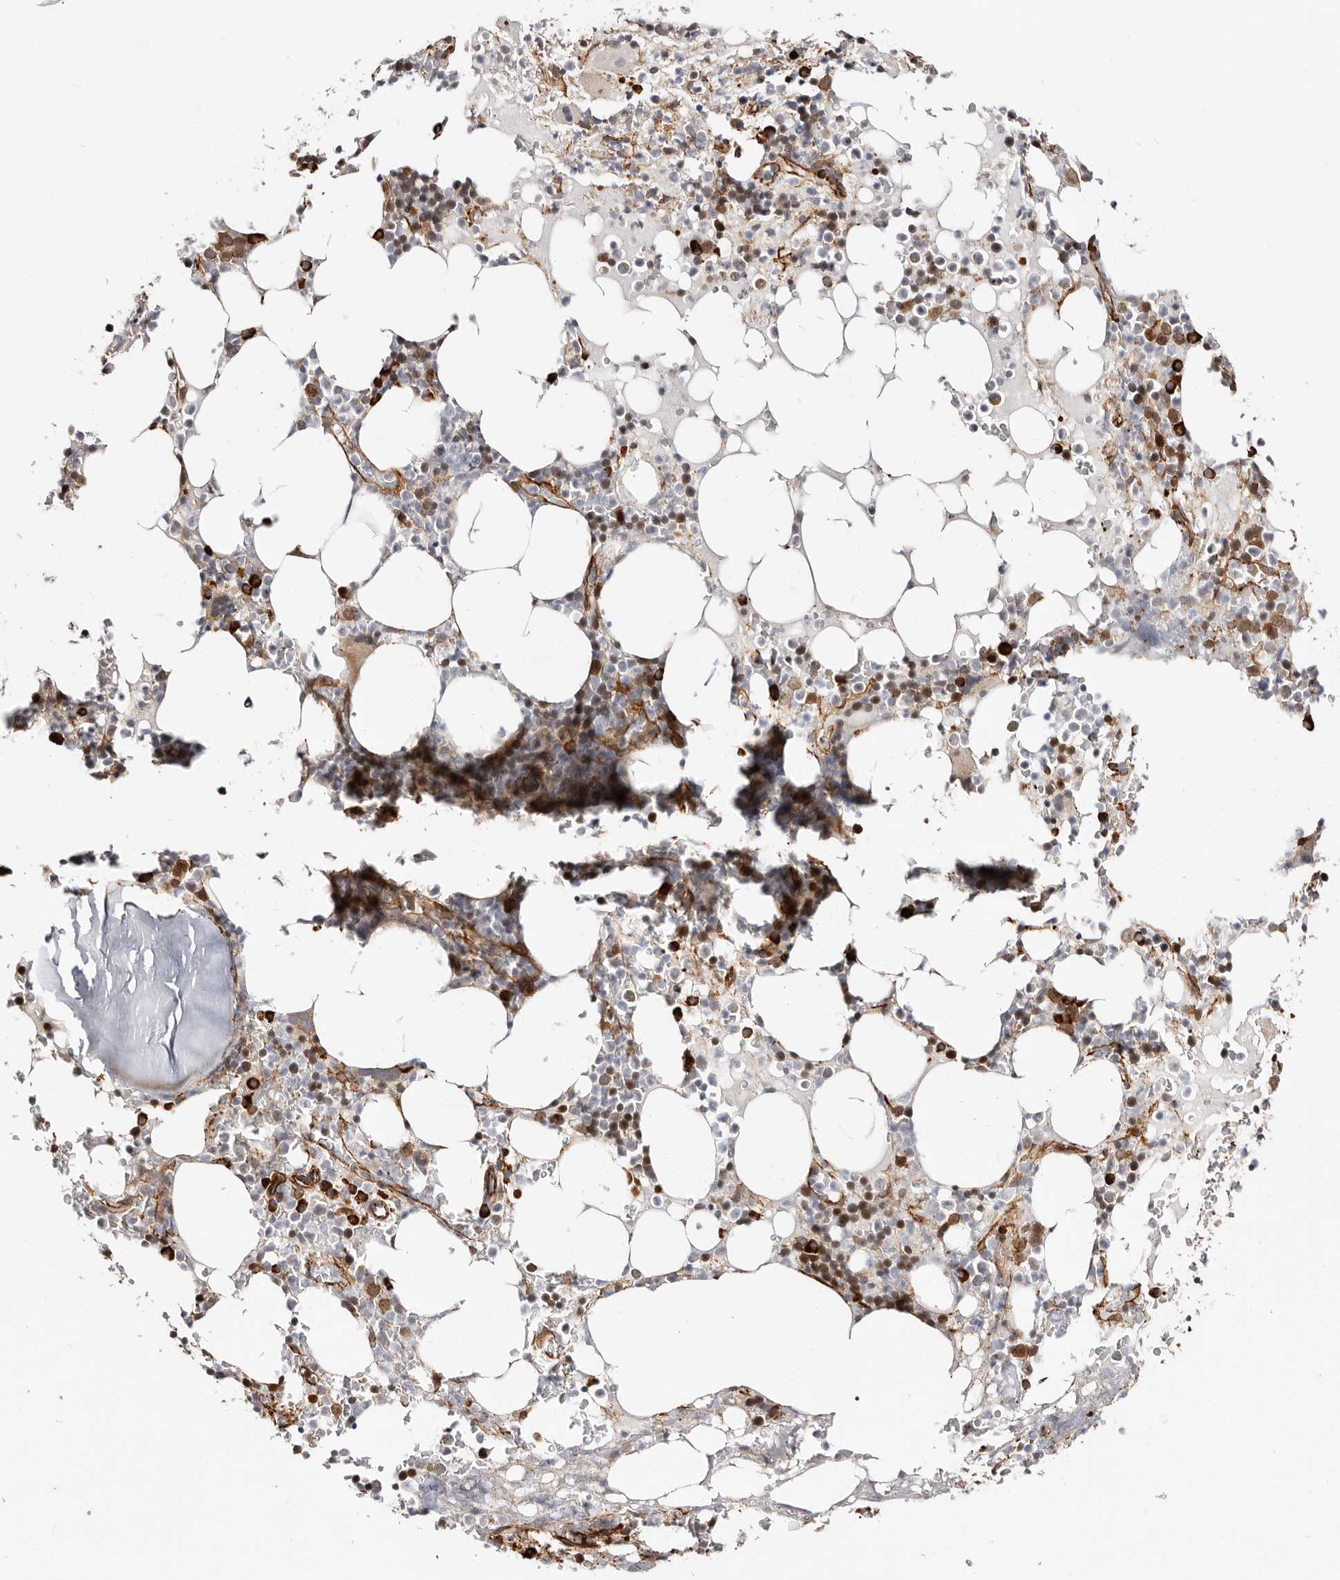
{"staining": {"intensity": "strong", "quantity": "<25%", "location": "cytoplasmic/membranous"}, "tissue": "bone marrow", "cell_type": "Hematopoietic cells", "image_type": "normal", "snomed": [{"axis": "morphology", "description": "Normal tissue, NOS"}, {"axis": "topography", "description": "Bone marrow"}], "caption": "Bone marrow stained for a protein exhibits strong cytoplasmic/membranous positivity in hematopoietic cells. The staining was performed using DAB (3,3'-diaminobenzidine) to visualize the protein expression in brown, while the nuclei were stained in blue with hematoxylin (Magnification: 20x).", "gene": "CTNNB1", "patient": {"sex": "male", "age": 58}}